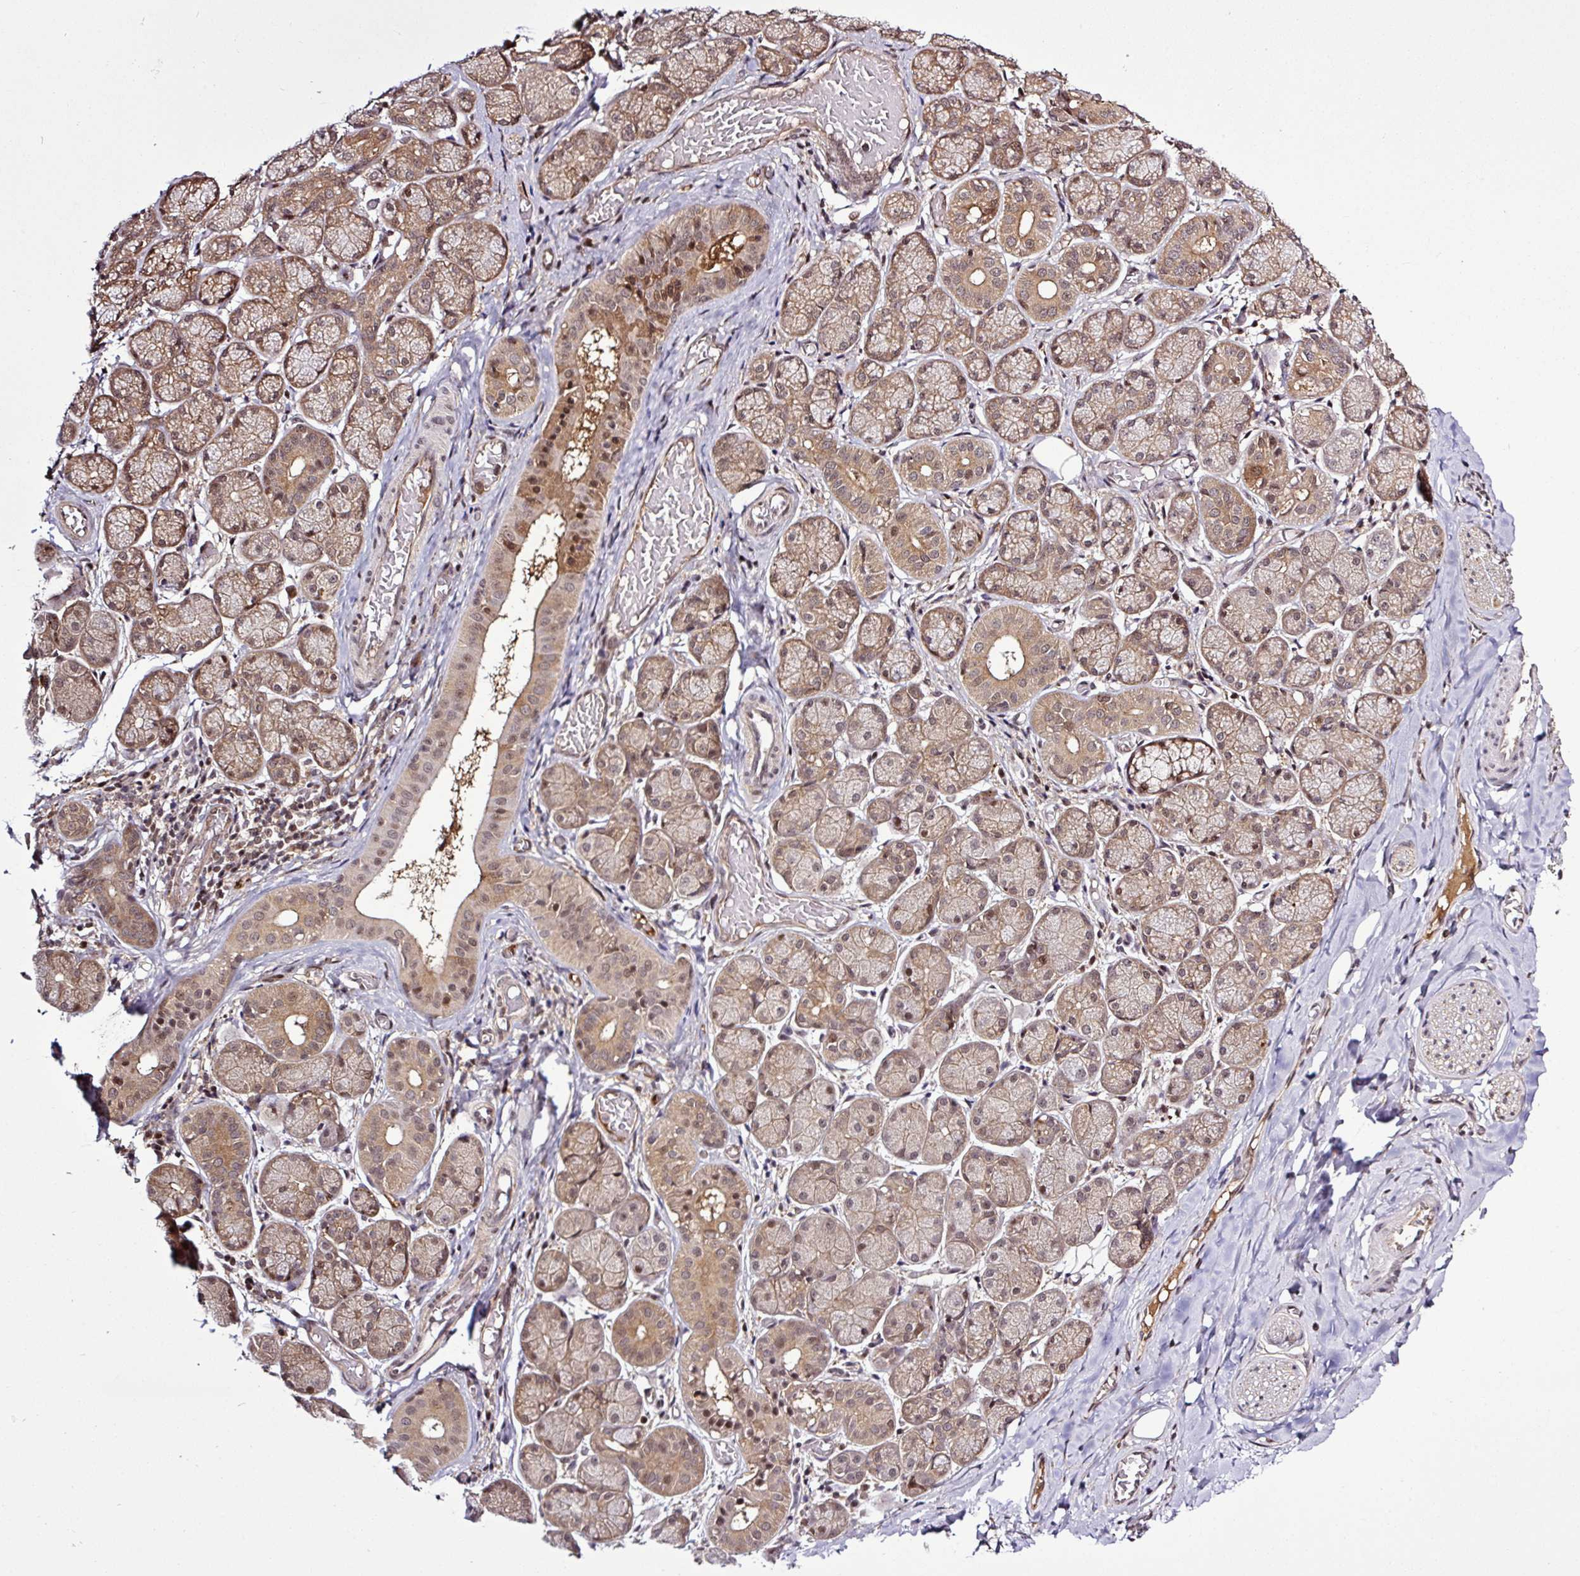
{"staining": {"intensity": "moderate", "quantity": "25%-75%", "location": "nuclear"}, "tissue": "soft tissue", "cell_type": "Fibroblasts", "image_type": "normal", "snomed": [{"axis": "morphology", "description": "Normal tissue, NOS"}, {"axis": "topography", "description": "Salivary gland"}, {"axis": "topography", "description": "Peripheral nerve tissue"}], "caption": "Moderate nuclear protein staining is identified in about 25%-75% of fibroblasts in soft tissue. The protein is shown in brown color, while the nuclei are stained blue.", "gene": "ITPKC", "patient": {"sex": "female", "age": 24}}